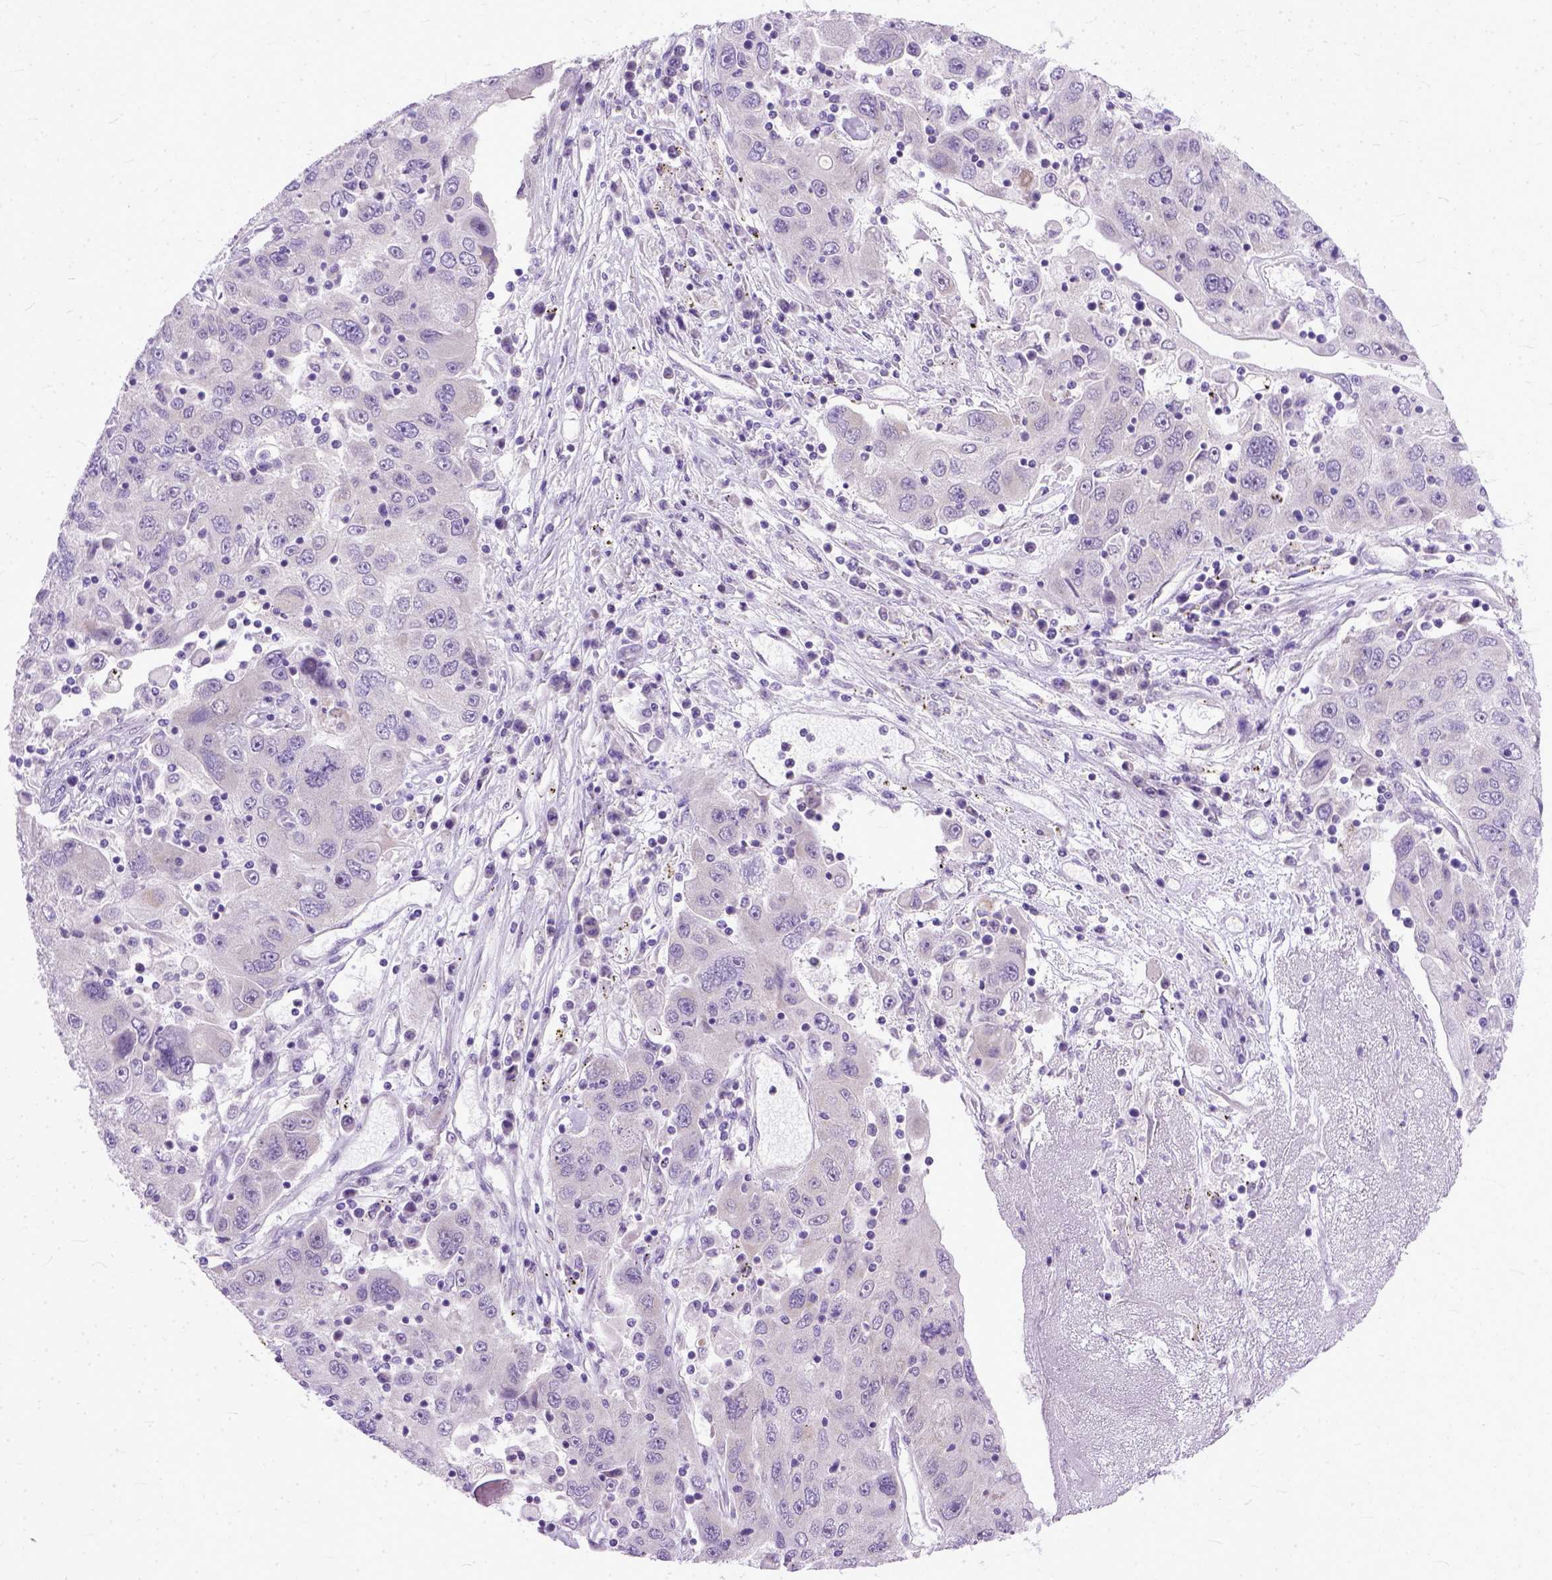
{"staining": {"intensity": "negative", "quantity": "none", "location": "none"}, "tissue": "stomach cancer", "cell_type": "Tumor cells", "image_type": "cancer", "snomed": [{"axis": "morphology", "description": "Adenocarcinoma, NOS"}, {"axis": "topography", "description": "Stomach"}], "caption": "Tumor cells are negative for protein expression in human stomach adenocarcinoma. (Brightfield microscopy of DAB (3,3'-diaminobenzidine) immunohistochemistry (IHC) at high magnification).", "gene": "TCEAL7", "patient": {"sex": "male", "age": 56}}